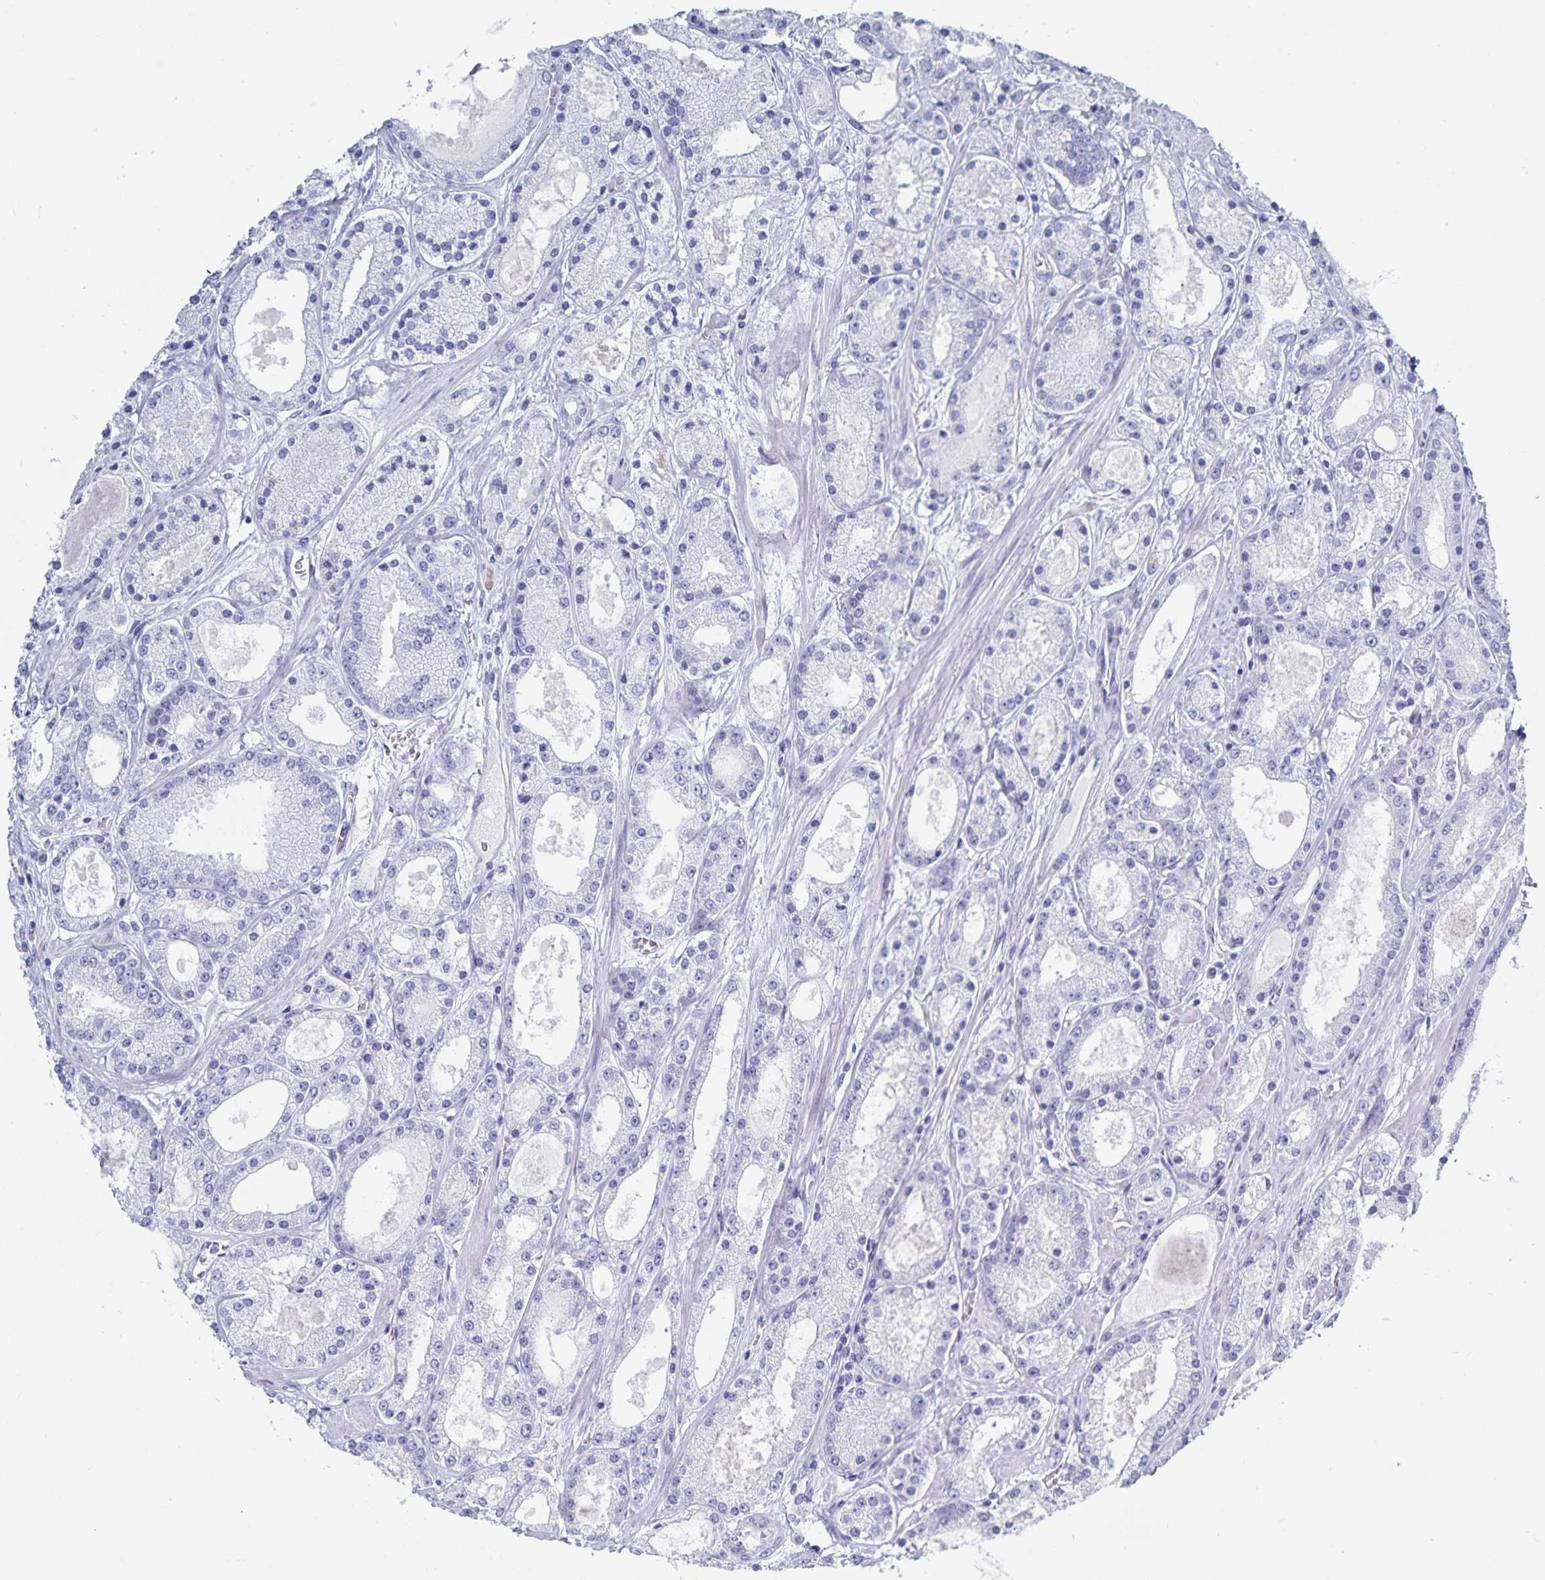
{"staining": {"intensity": "negative", "quantity": "none", "location": "none"}, "tissue": "prostate cancer", "cell_type": "Tumor cells", "image_type": "cancer", "snomed": [{"axis": "morphology", "description": "Adenocarcinoma, High grade"}, {"axis": "topography", "description": "Prostate"}], "caption": "Immunohistochemistry (IHC) of high-grade adenocarcinoma (prostate) reveals no positivity in tumor cells.", "gene": "C19orf73", "patient": {"sex": "male", "age": 67}}